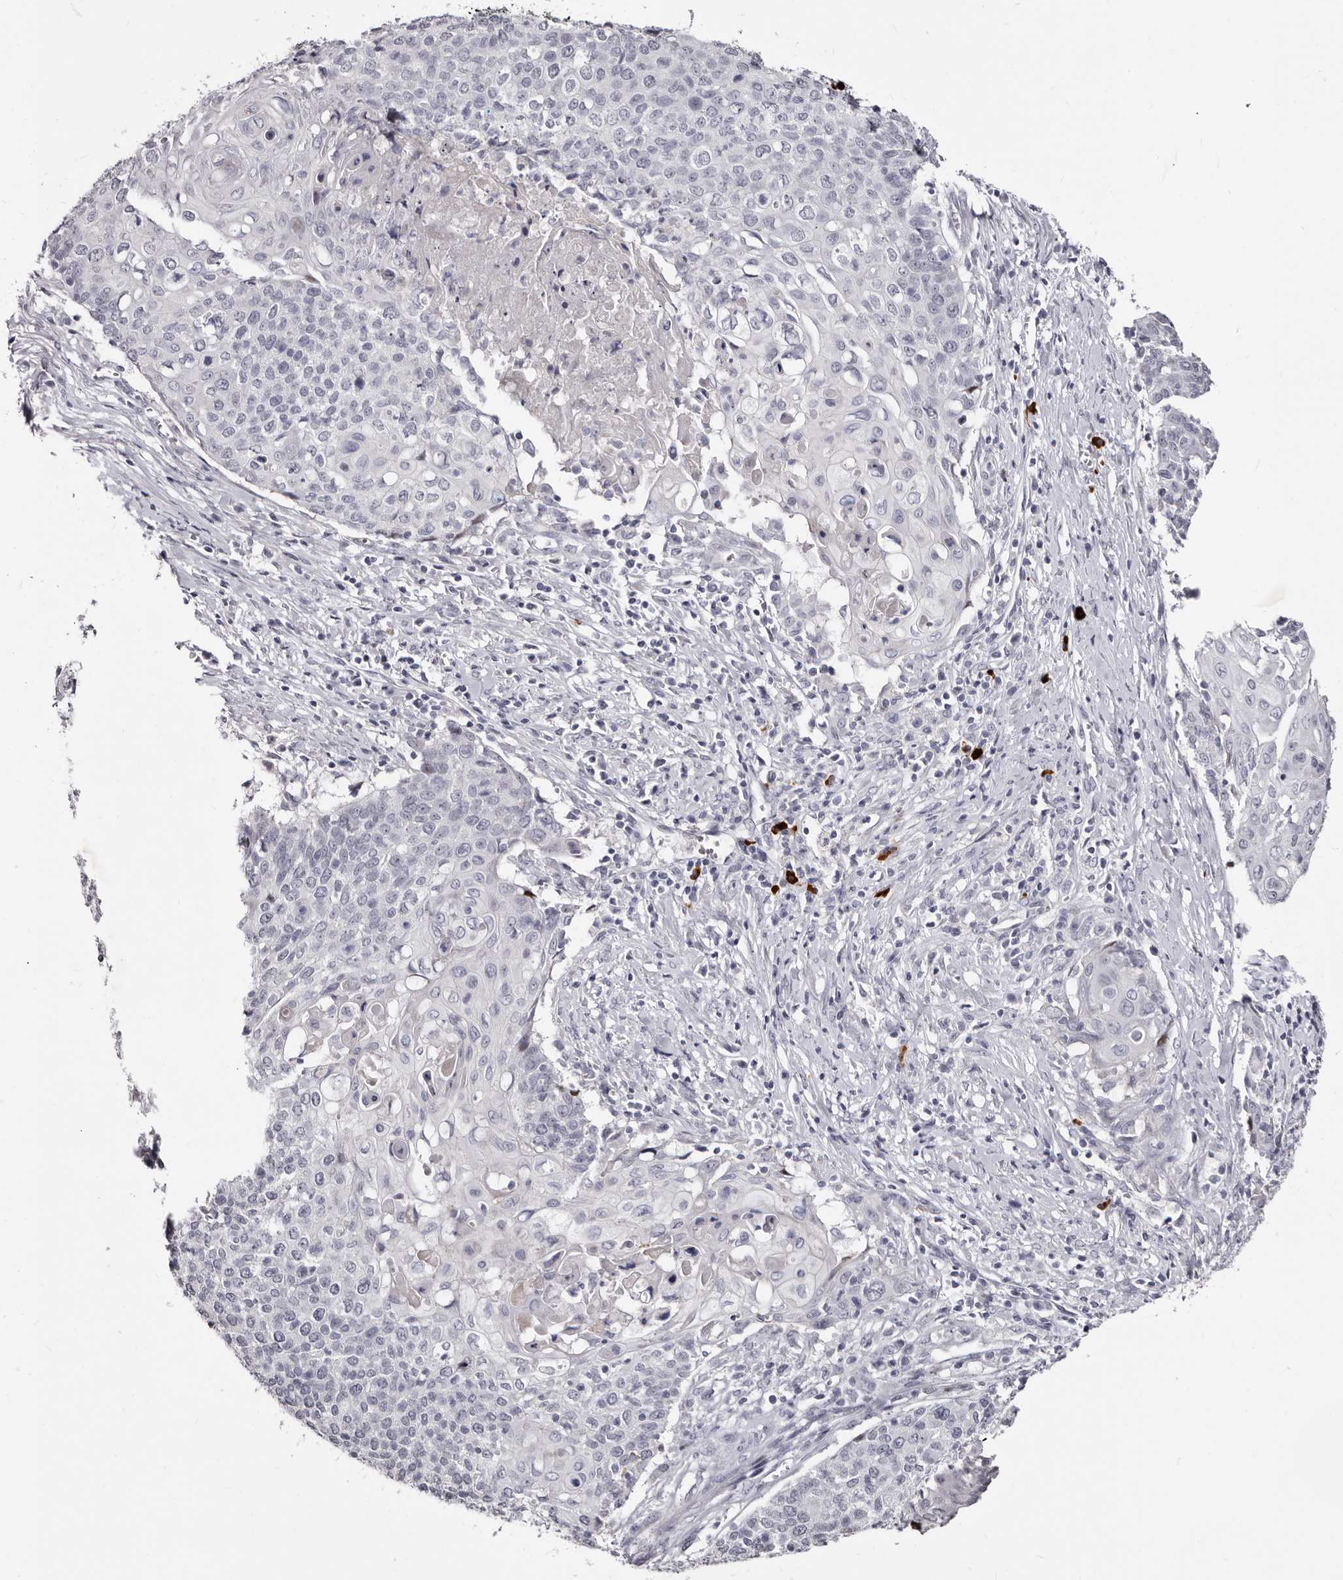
{"staining": {"intensity": "negative", "quantity": "none", "location": "none"}, "tissue": "cervical cancer", "cell_type": "Tumor cells", "image_type": "cancer", "snomed": [{"axis": "morphology", "description": "Squamous cell carcinoma, NOS"}, {"axis": "topography", "description": "Cervix"}], "caption": "Immunohistochemistry micrograph of neoplastic tissue: squamous cell carcinoma (cervical) stained with DAB shows no significant protein positivity in tumor cells. (Stains: DAB (3,3'-diaminobenzidine) immunohistochemistry (IHC) with hematoxylin counter stain, Microscopy: brightfield microscopy at high magnification).", "gene": "TBC1D22B", "patient": {"sex": "female", "age": 39}}